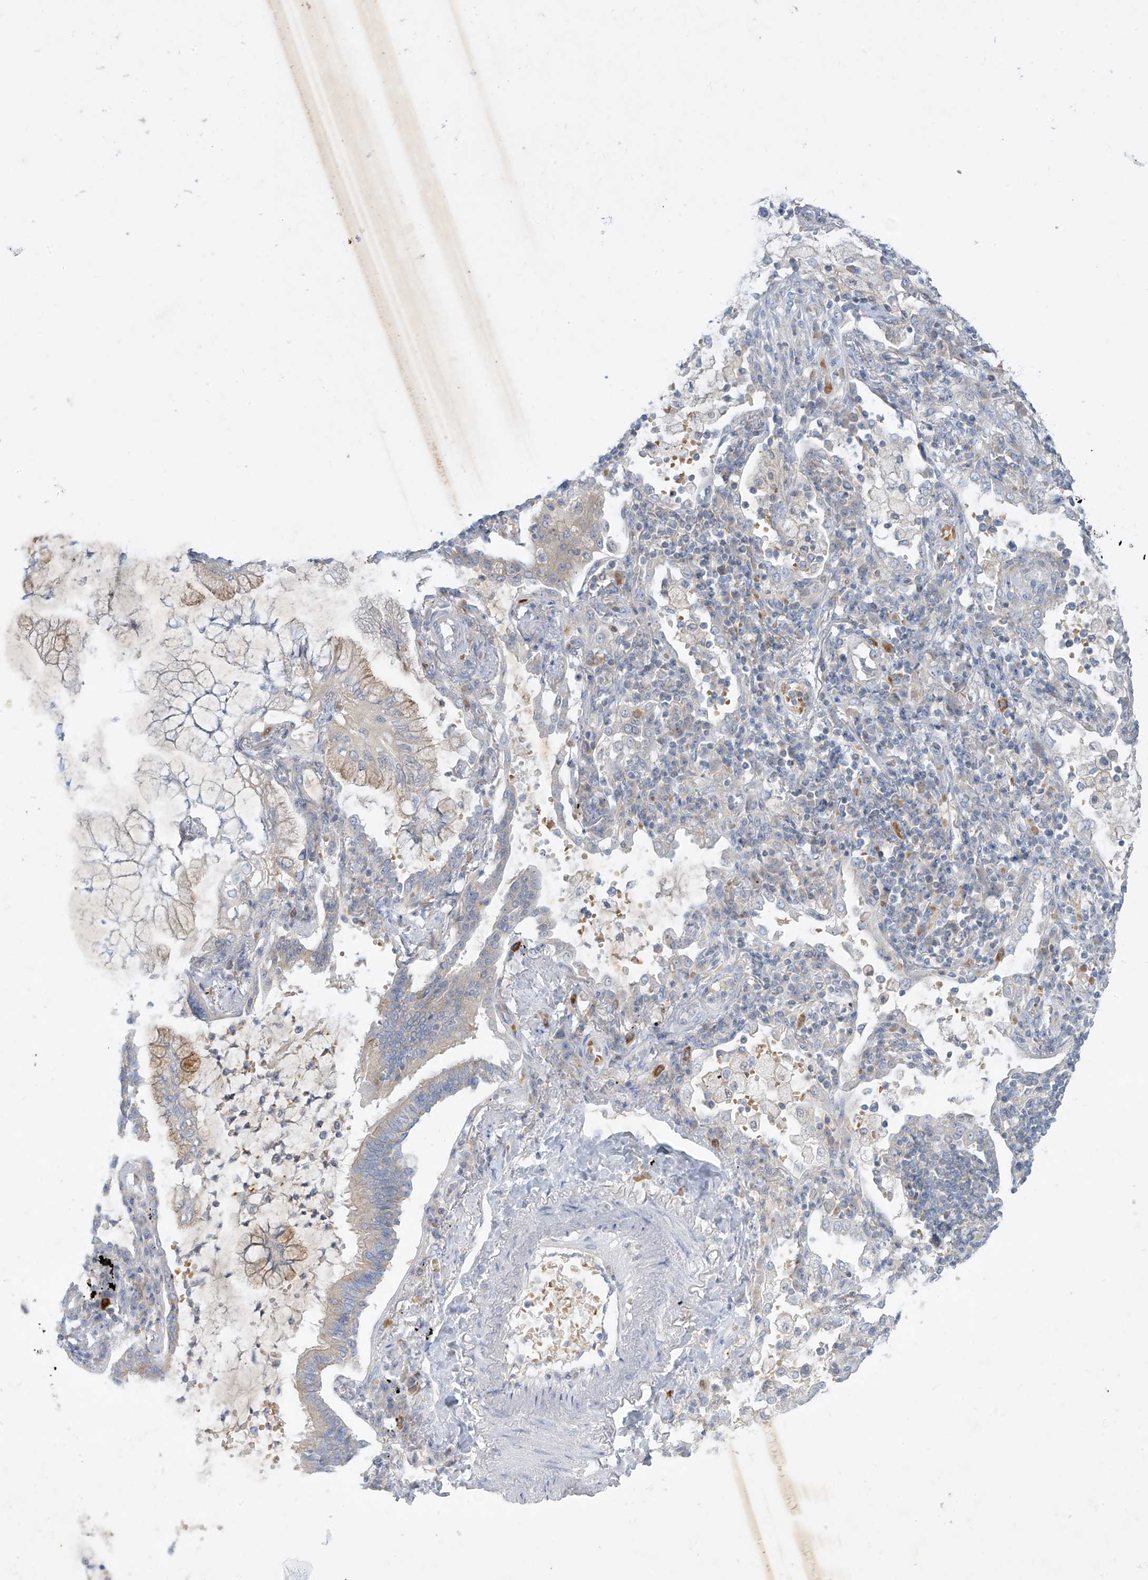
{"staining": {"intensity": "moderate", "quantity": "<25%", "location": "cytoplasmic/membranous"}, "tissue": "lung cancer", "cell_type": "Tumor cells", "image_type": "cancer", "snomed": [{"axis": "morphology", "description": "Adenocarcinoma, NOS"}, {"axis": "topography", "description": "Lung"}], "caption": "Immunohistochemistry (IHC) histopathology image of neoplastic tissue: human lung cancer stained using immunohistochemistry (IHC) reveals low levels of moderate protein expression localized specifically in the cytoplasmic/membranous of tumor cells, appearing as a cytoplasmic/membranous brown color.", "gene": "DGKQ", "patient": {"sex": "female", "age": 70}}